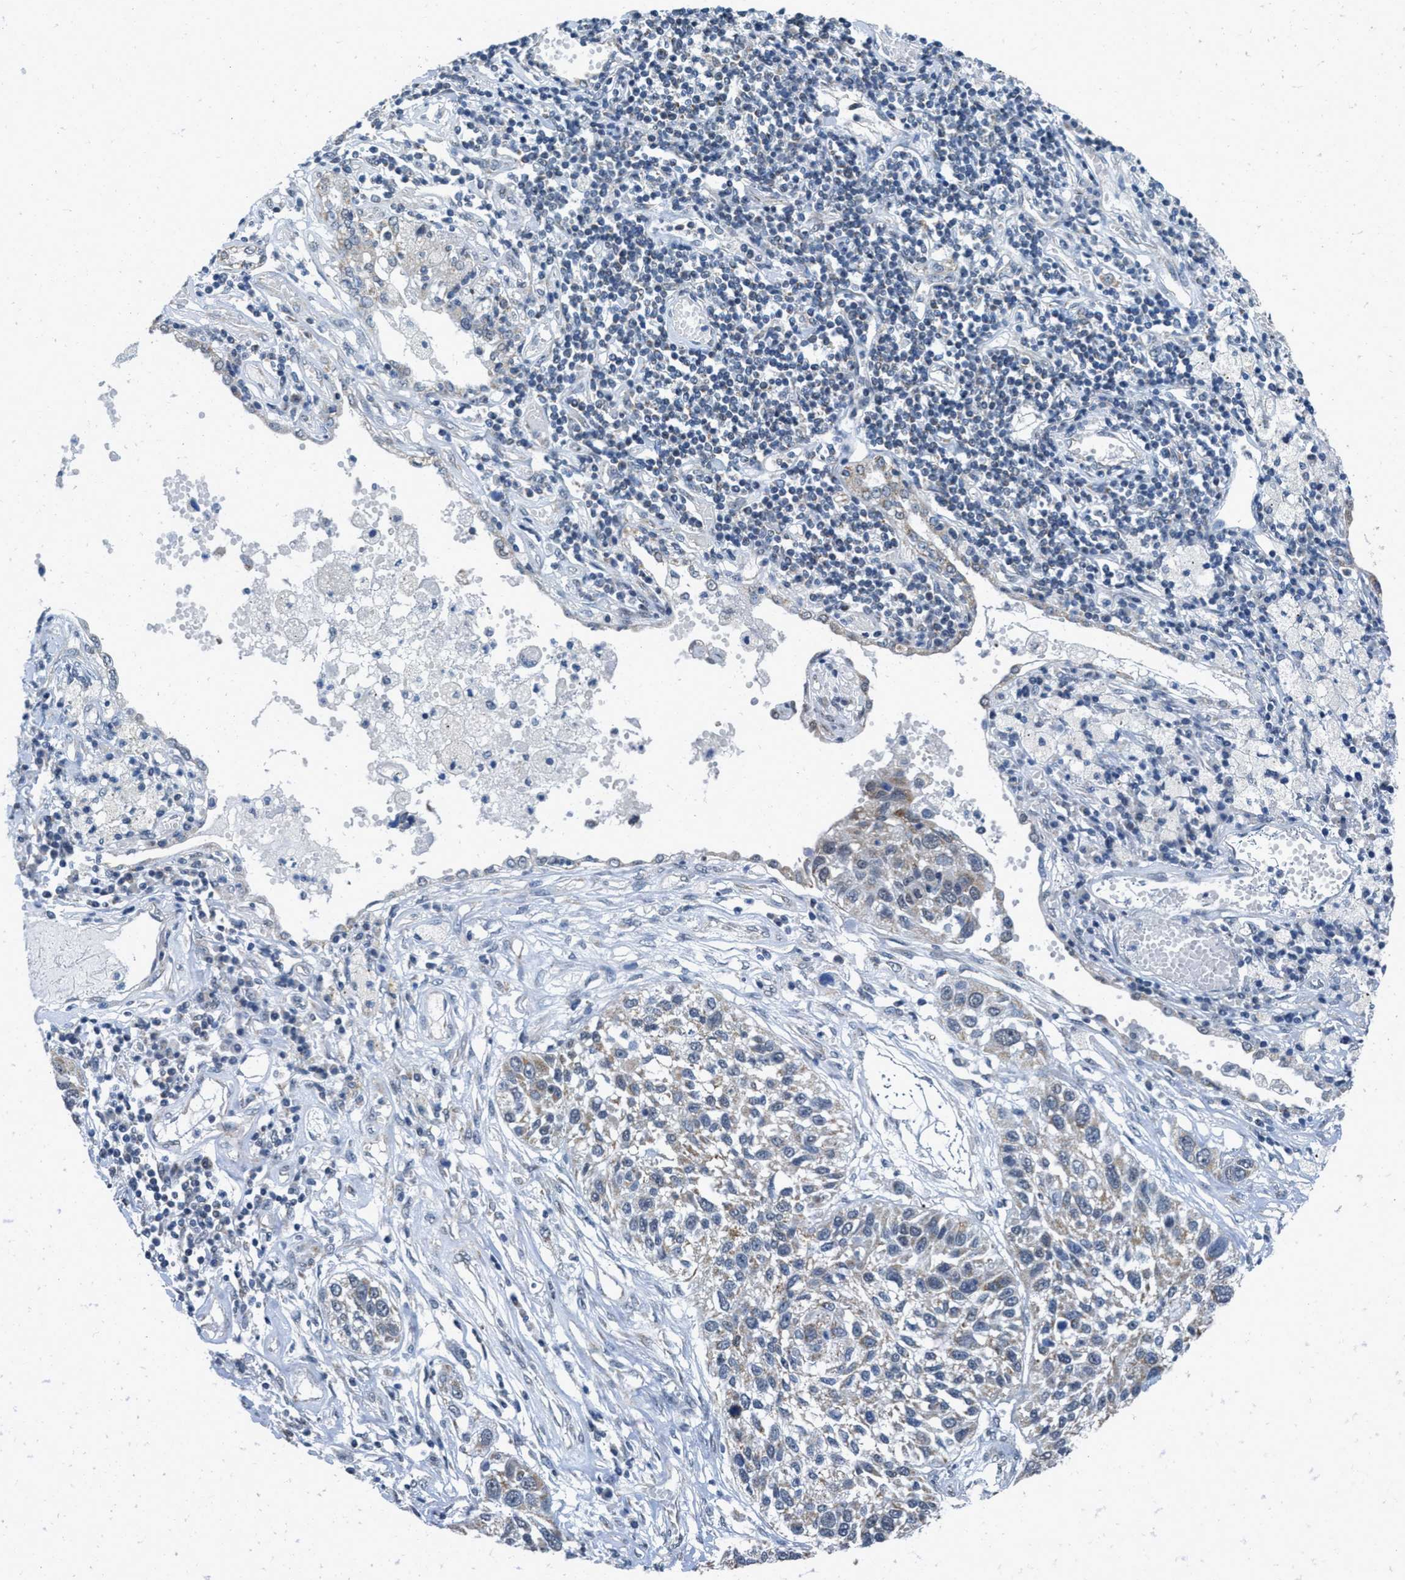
{"staining": {"intensity": "weak", "quantity": ">75%", "location": "cytoplasmic/membranous"}, "tissue": "lung cancer", "cell_type": "Tumor cells", "image_type": "cancer", "snomed": [{"axis": "morphology", "description": "Squamous cell carcinoma, NOS"}, {"axis": "topography", "description": "Lung"}], "caption": "This is an image of immunohistochemistry (IHC) staining of lung squamous cell carcinoma, which shows weak expression in the cytoplasmic/membranous of tumor cells.", "gene": "TOMM70", "patient": {"sex": "male", "age": 71}}